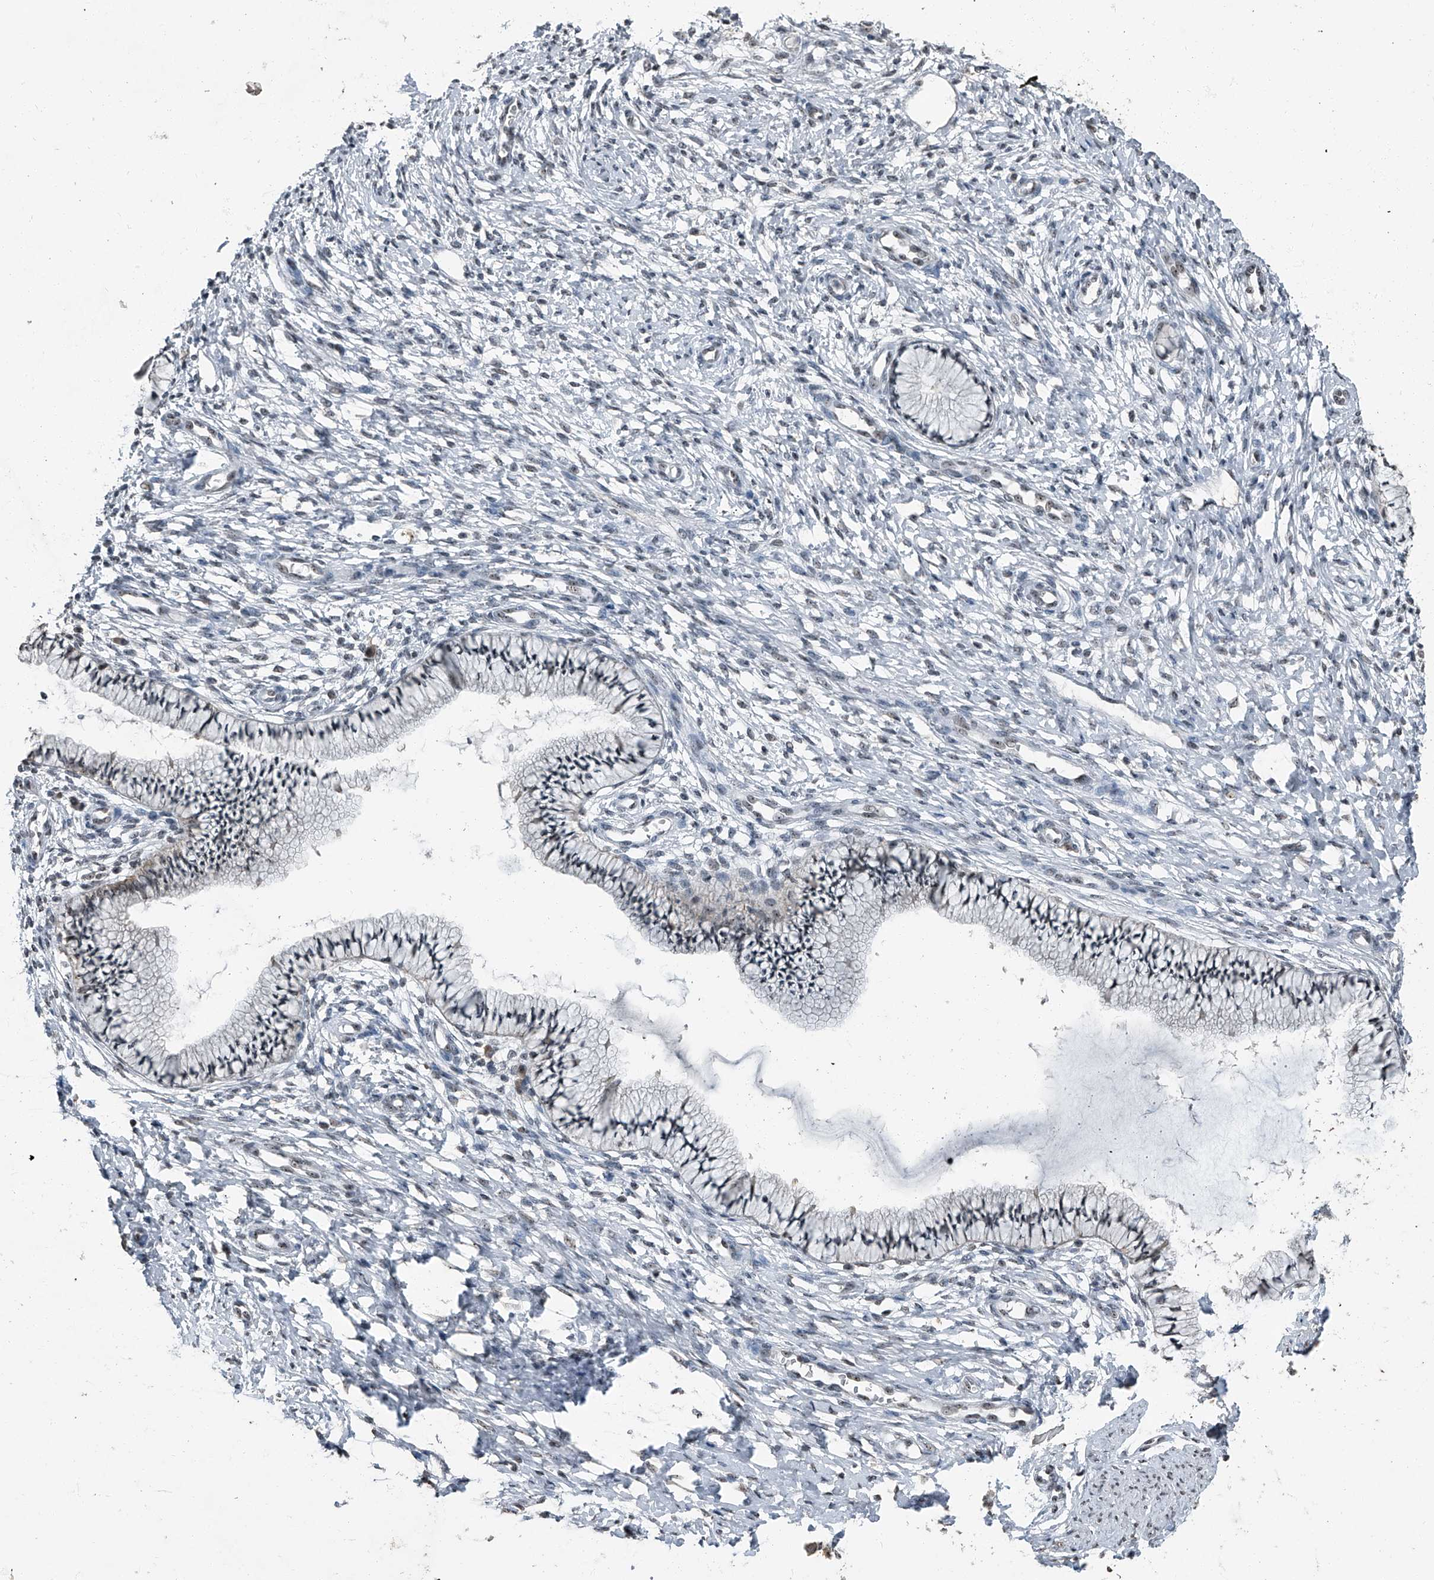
{"staining": {"intensity": "moderate", "quantity": ">75%", "location": "nuclear"}, "tissue": "cervix", "cell_type": "Glandular cells", "image_type": "normal", "snomed": [{"axis": "morphology", "description": "Normal tissue, NOS"}, {"axis": "topography", "description": "Cervix"}], "caption": "The photomicrograph exhibits staining of unremarkable cervix, revealing moderate nuclear protein staining (brown color) within glandular cells.", "gene": "TCOF1", "patient": {"sex": "female", "age": 36}}